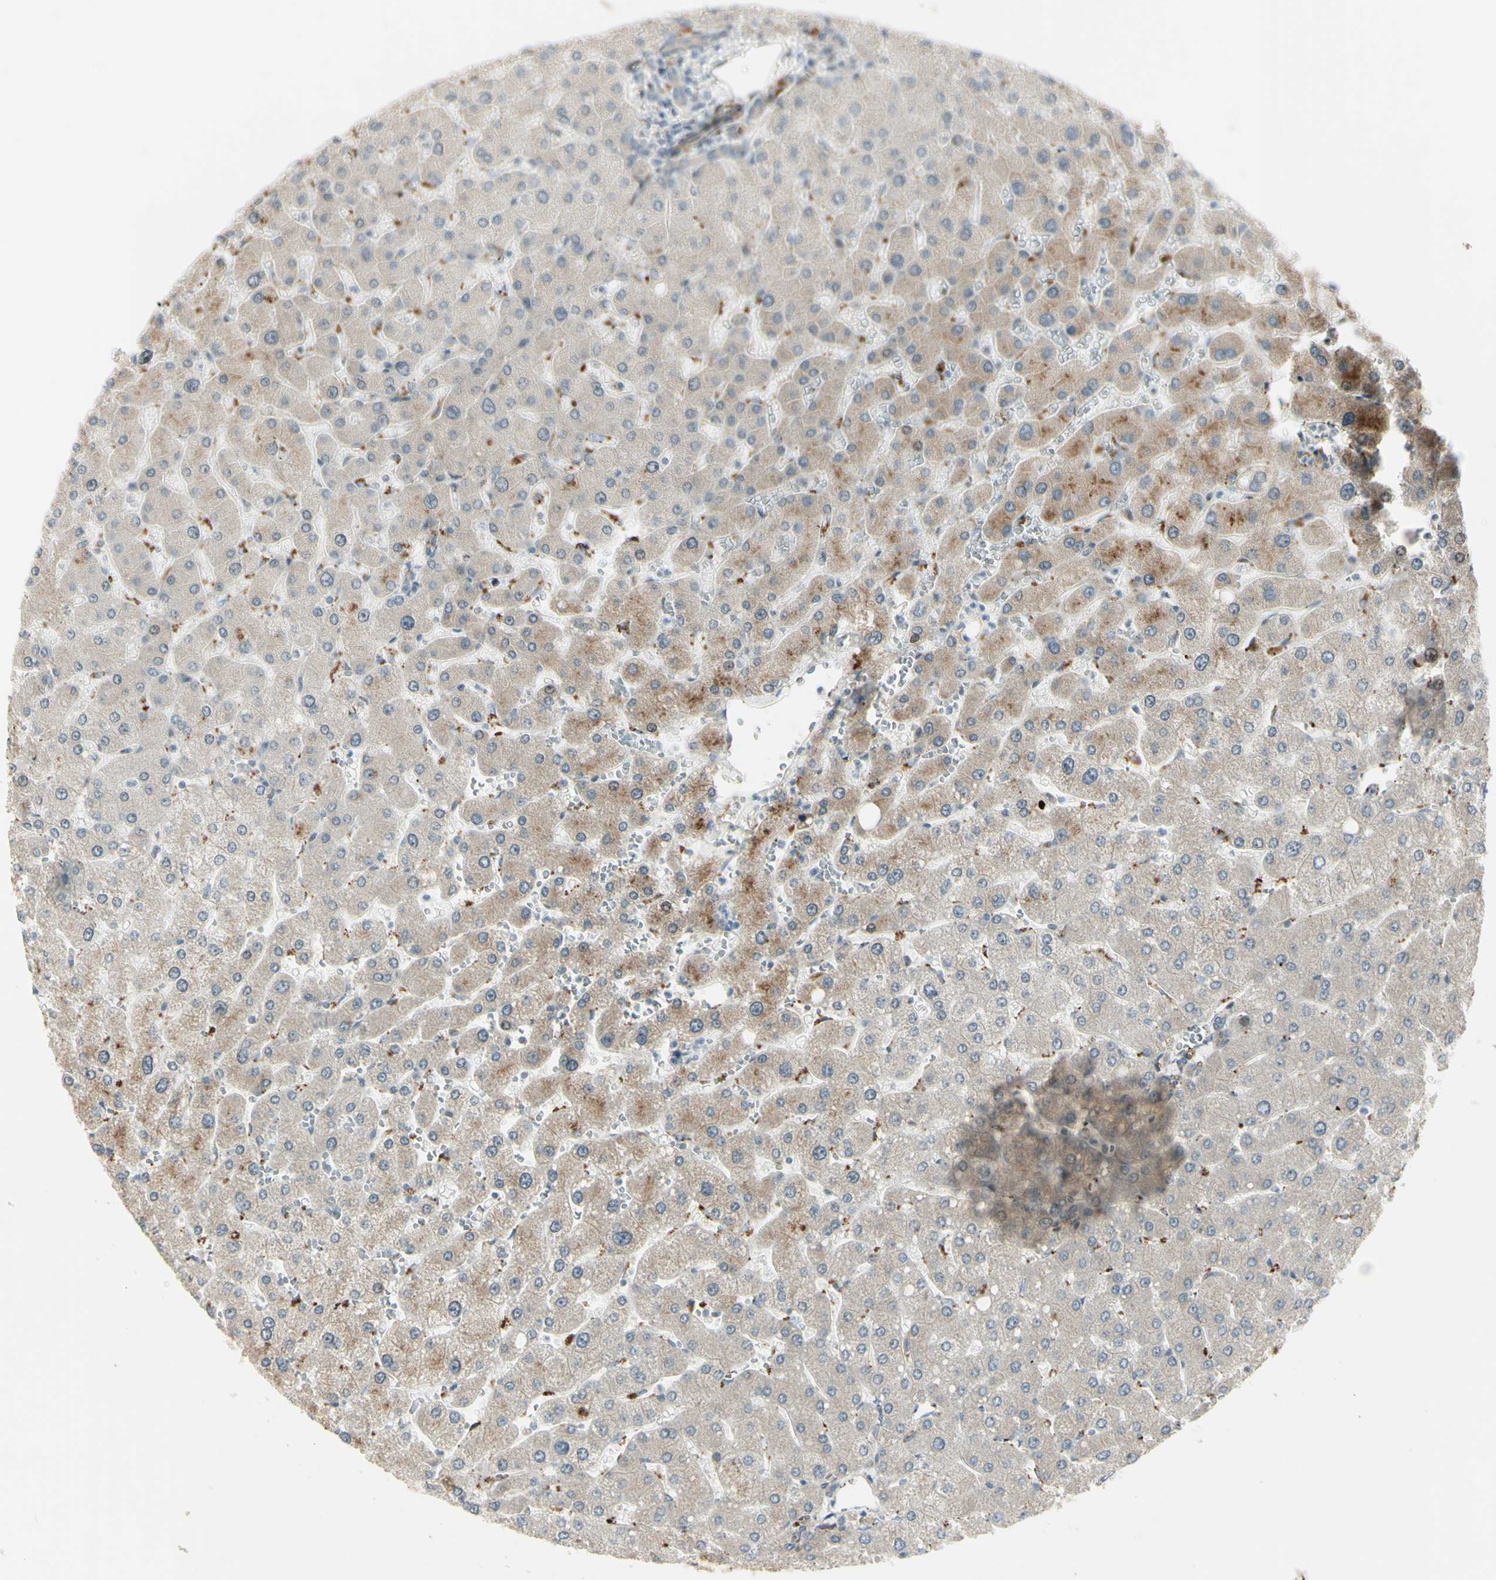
{"staining": {"intensity": "negative", "quantity": "none", "location": "none"}, "tissue": "liver", "cell_type": "Cholangiocytes", "image_type": "normal", "snomed": [{"axis": "morphology", "description": "Normal tissue, NOS"}, {"axis": "topography", "description": "Liver"}], "caption": "This is an immunohistochemistry histopathology image of unremarkable liver. There is no positivity in cholangiocytes.", "gene": "NDFIP1", "patient": {"sex": "male", "age": 55}}